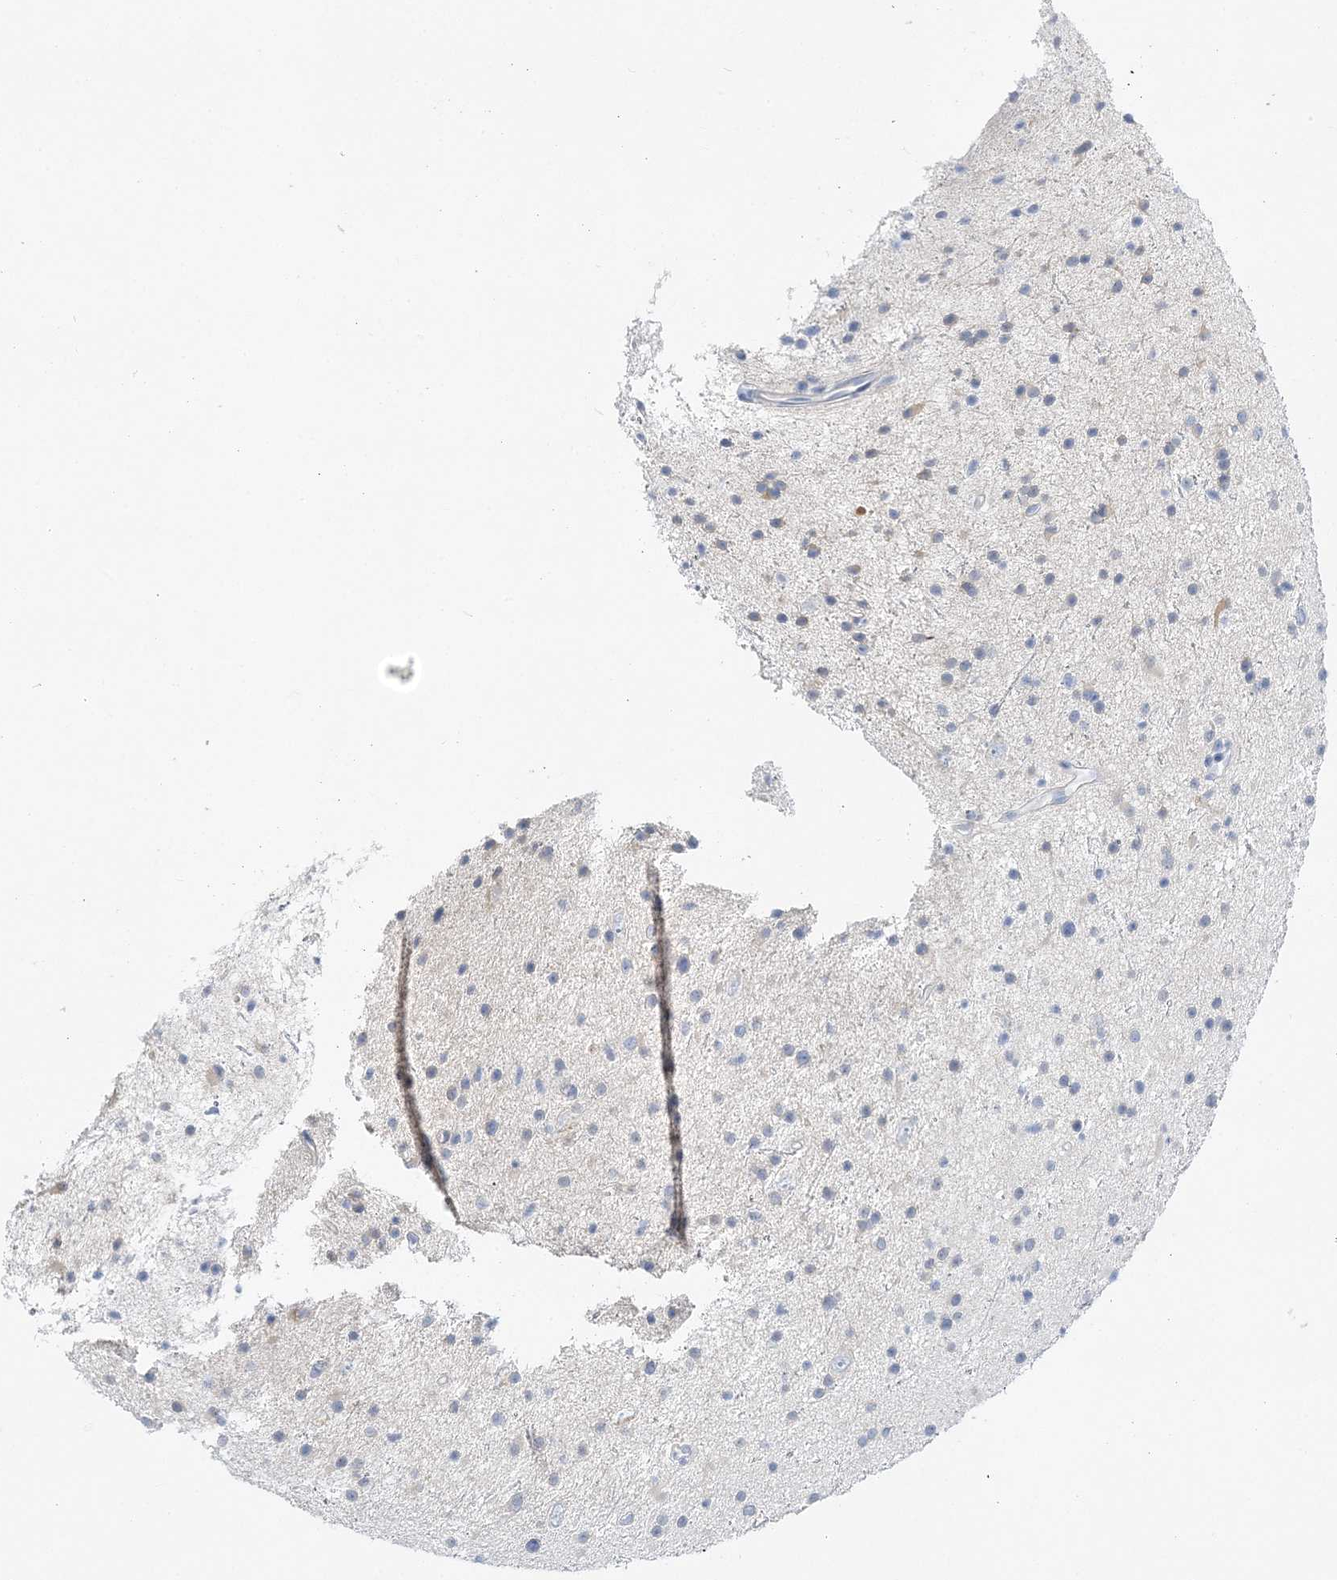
{"staining": {"intensity": "negative", "quantity": "none", "location": "none"}, "tissue": "glioma", "cell_type": "Tumor cells", "image_type": "cancer", "snomed": [{"axis": "morphology", "description": "Glioma, malignant, Low grade"}, {"axis": "topography", "description": "Cerebral cortex"}], "caption": "This is an immunohistochemistry (IHC) histopathology image of human malignant low-grade glioma. There is no positivity in tumor cells.", "gene": "VILL", "patient": {"sex": "female", "age": 39}}